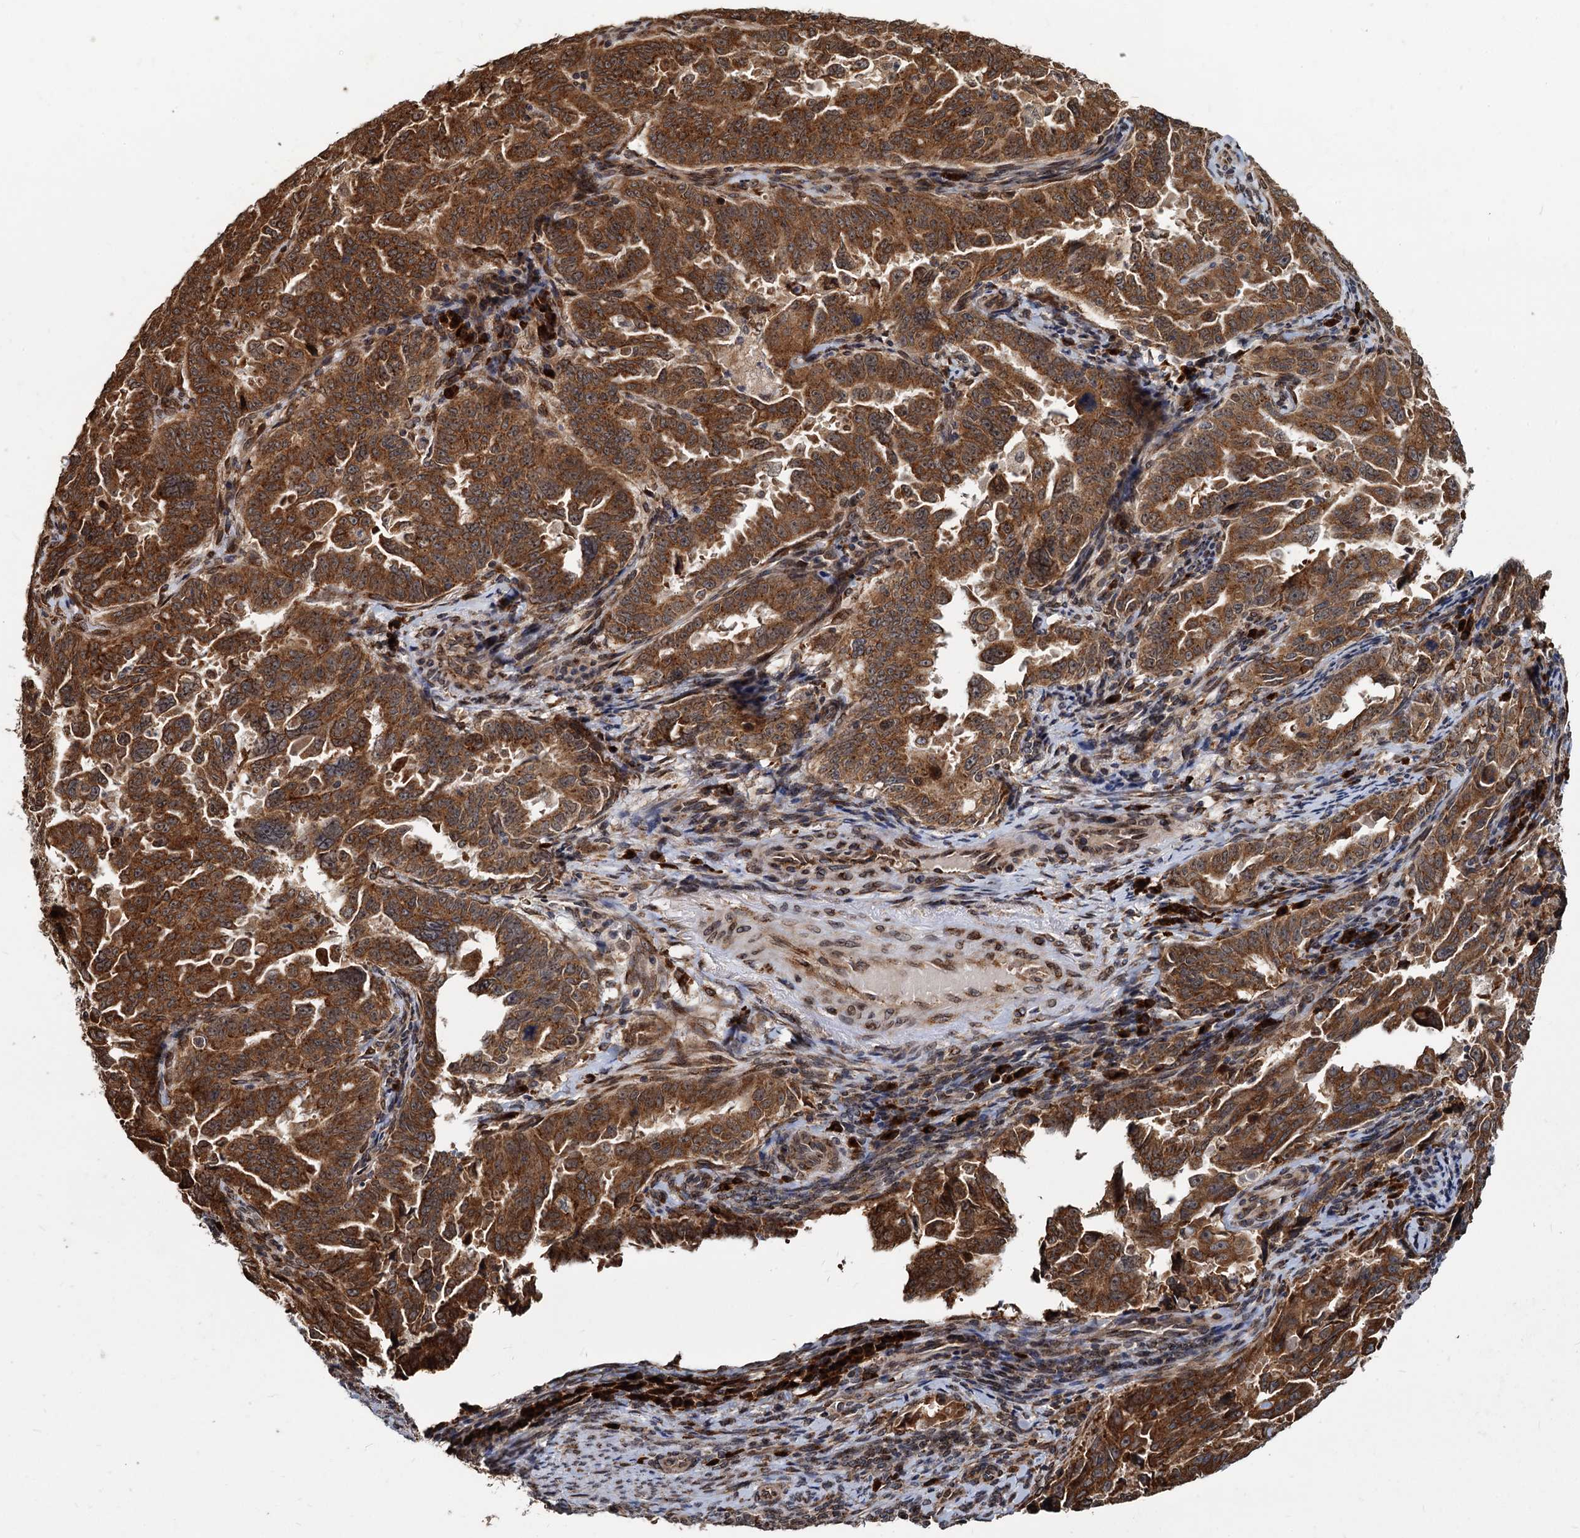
{"staining": {"intensity": "moderate", "quantity": ">75%", "location": "cytoplasmic/membranous"}, "tissue": "endometrial cancer", "cell_type": "Tumor cells", "image_type": "cancer", "snomed": [{"axis": "morphology", "description": "Adenocarcinoma, NOS"}, {"axis": "topography", "description": "Endometrium"}], "caption": "The histopathology image reveals a brown stain indicating the presence of a protein in the cytoplasmic/membranous of tumor cells in endometrial adenocarcinoma. Nuclei are stained in blue.", "gene": "SAAL1", "patient": {"sex": "female", "age": 65}}